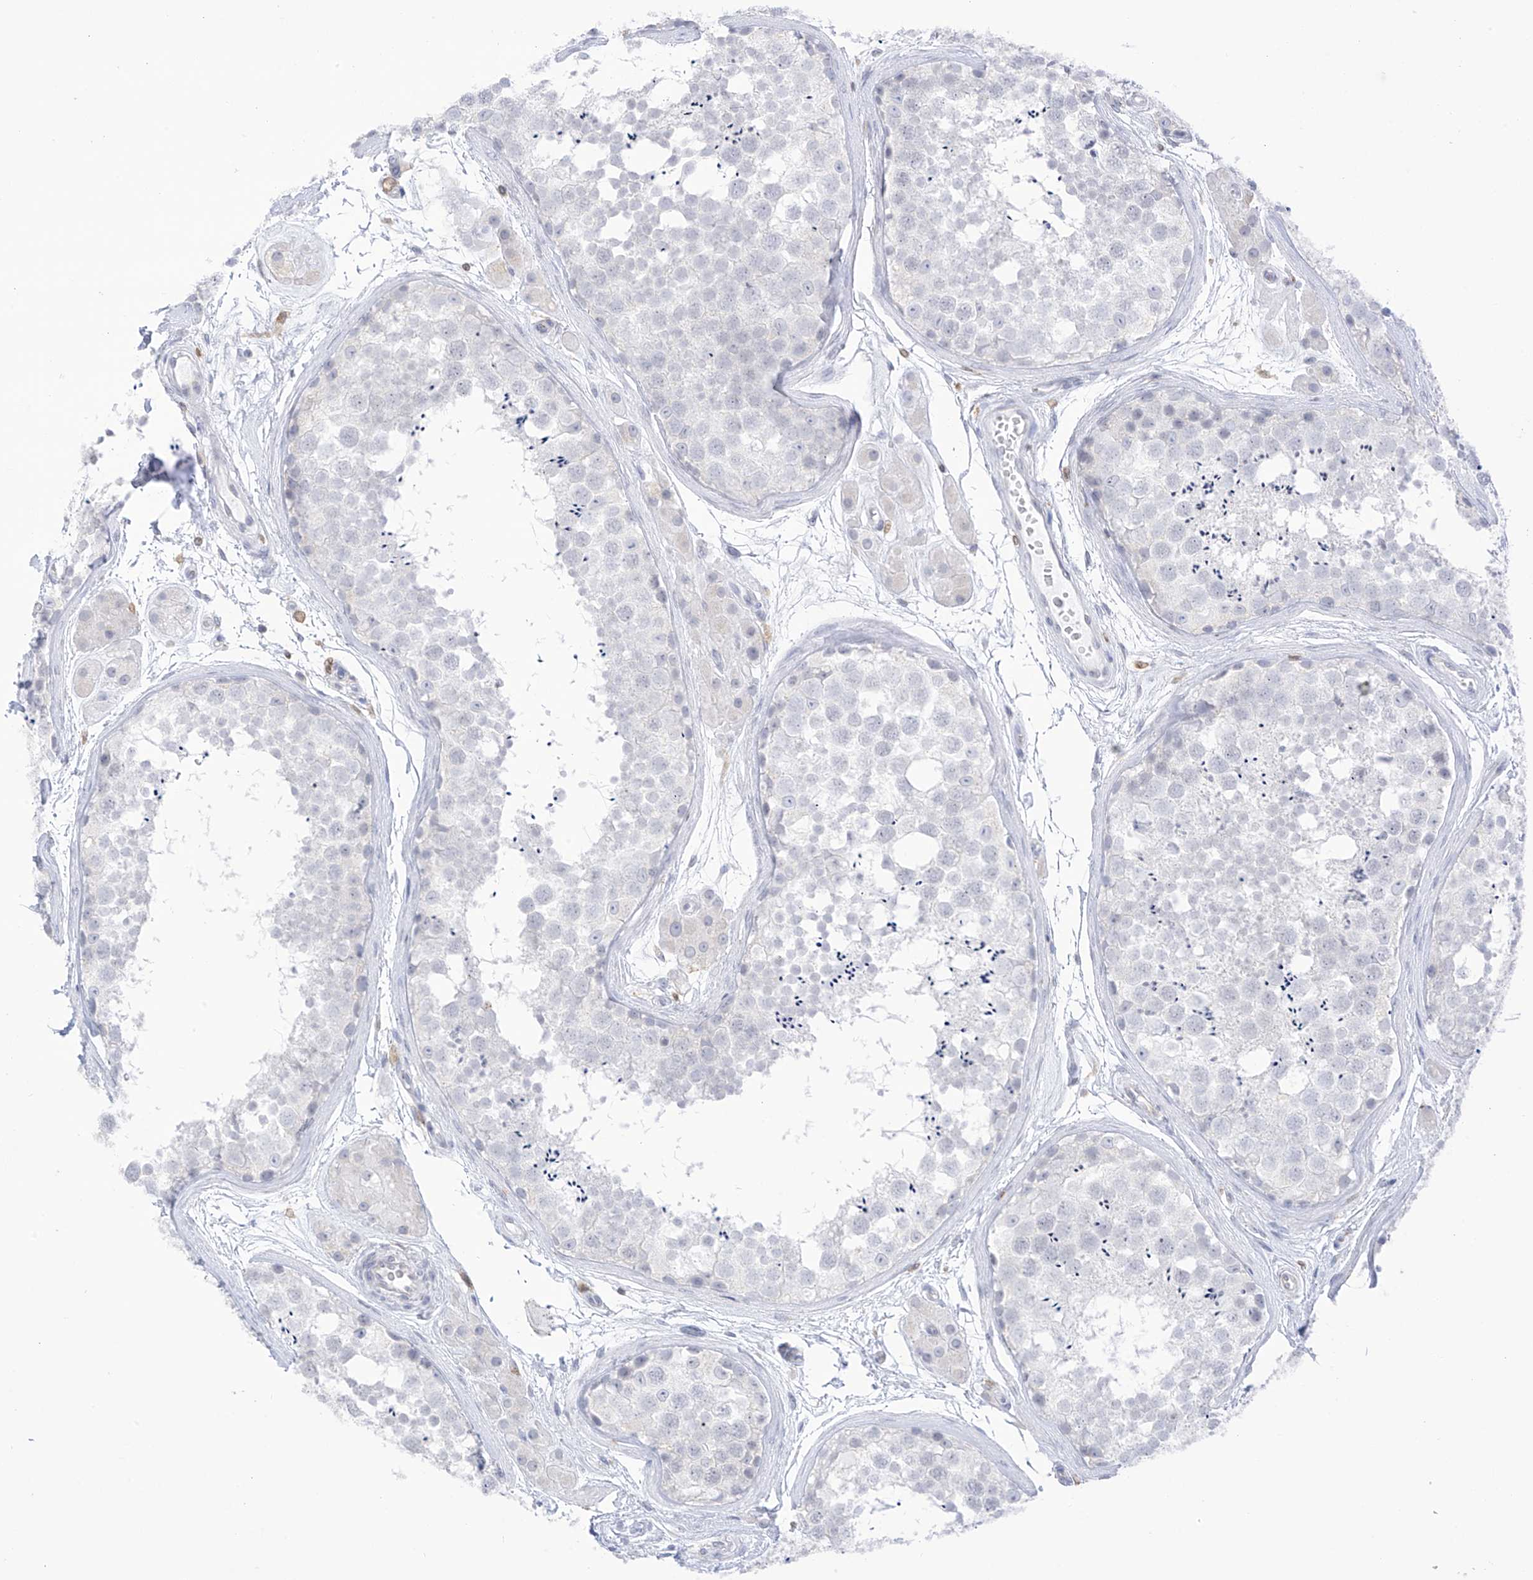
{"staining": {"intensity": "negative", "quantity": "none", "location": "none"}, "tissue": "testis", "cell_type": "Cells in seminiferous ducts", "image_type": "normal", "snomed": [{"axis": "morphology", "description": "Normal tissue, NOS"}, {"axis": "topography", "description": "Testis"}], "caption": "Immunohistochemistry of benign testis demonstrates no positivity in cells in seminiferous ducts.", "gene": "TBXAS1", "patient": {"sex": "male", "age": 56}}